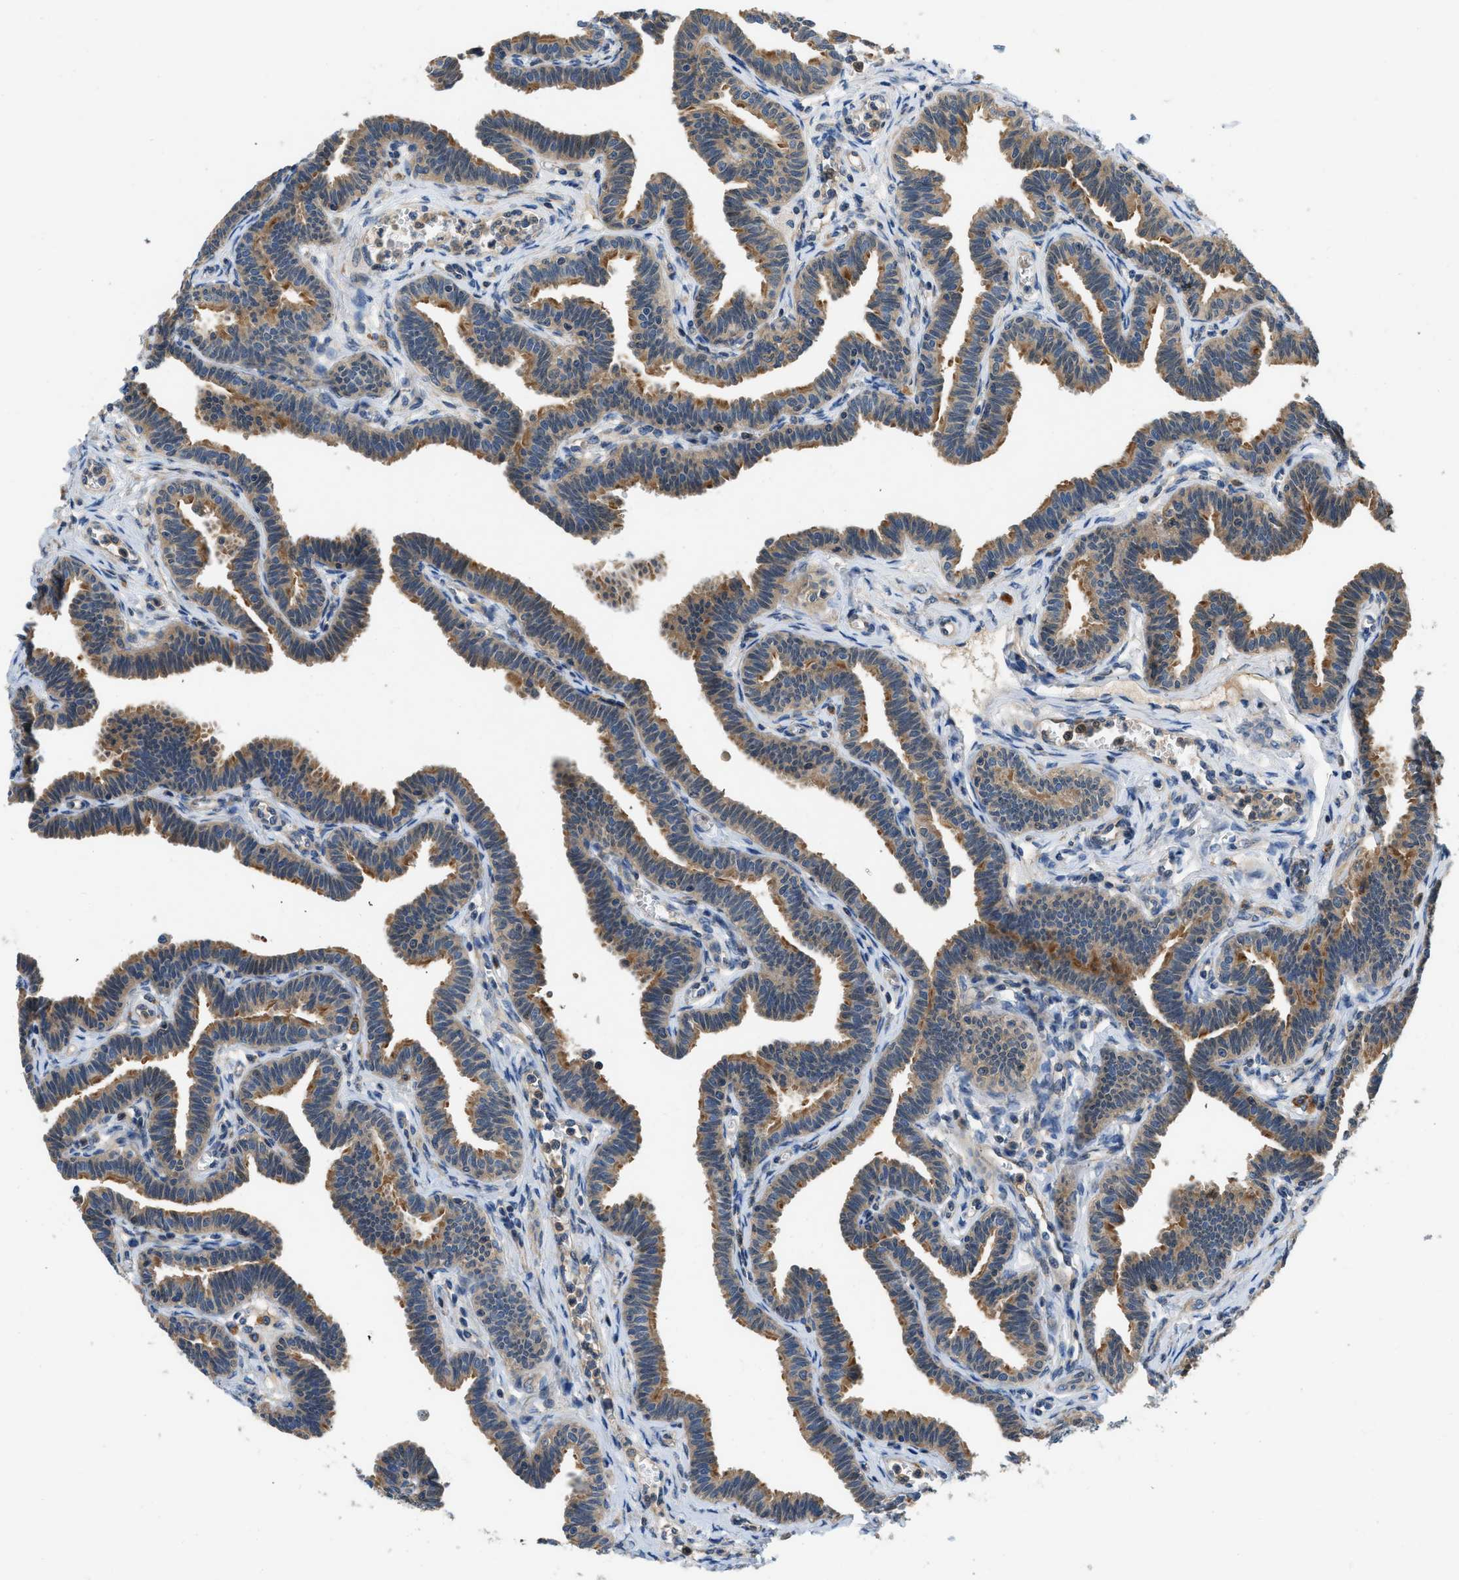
{"staining": {"intensity": "moderate", "quantity": ">75%", "location": "cytoplasmic/membranous"}, "tissue": "fallopian tube", "cell_type": "Glandular cells", "image_type": "normal", "snomed": [{"axis": "morphology", "description": "Normal tissue, NOS"}, {"axis": "topography", "description": "Fallopian tube"}, {"axis": "topography", "description": "Ovary"}], "caption": "This photomicrograph shows IHC staining of benign fallopian tube, with medium moderate cytoplasmic/membranous expression in about >75% of glandular cells.", "gene": "GPR31", "patient": {"sex": "female", "age": 23}}